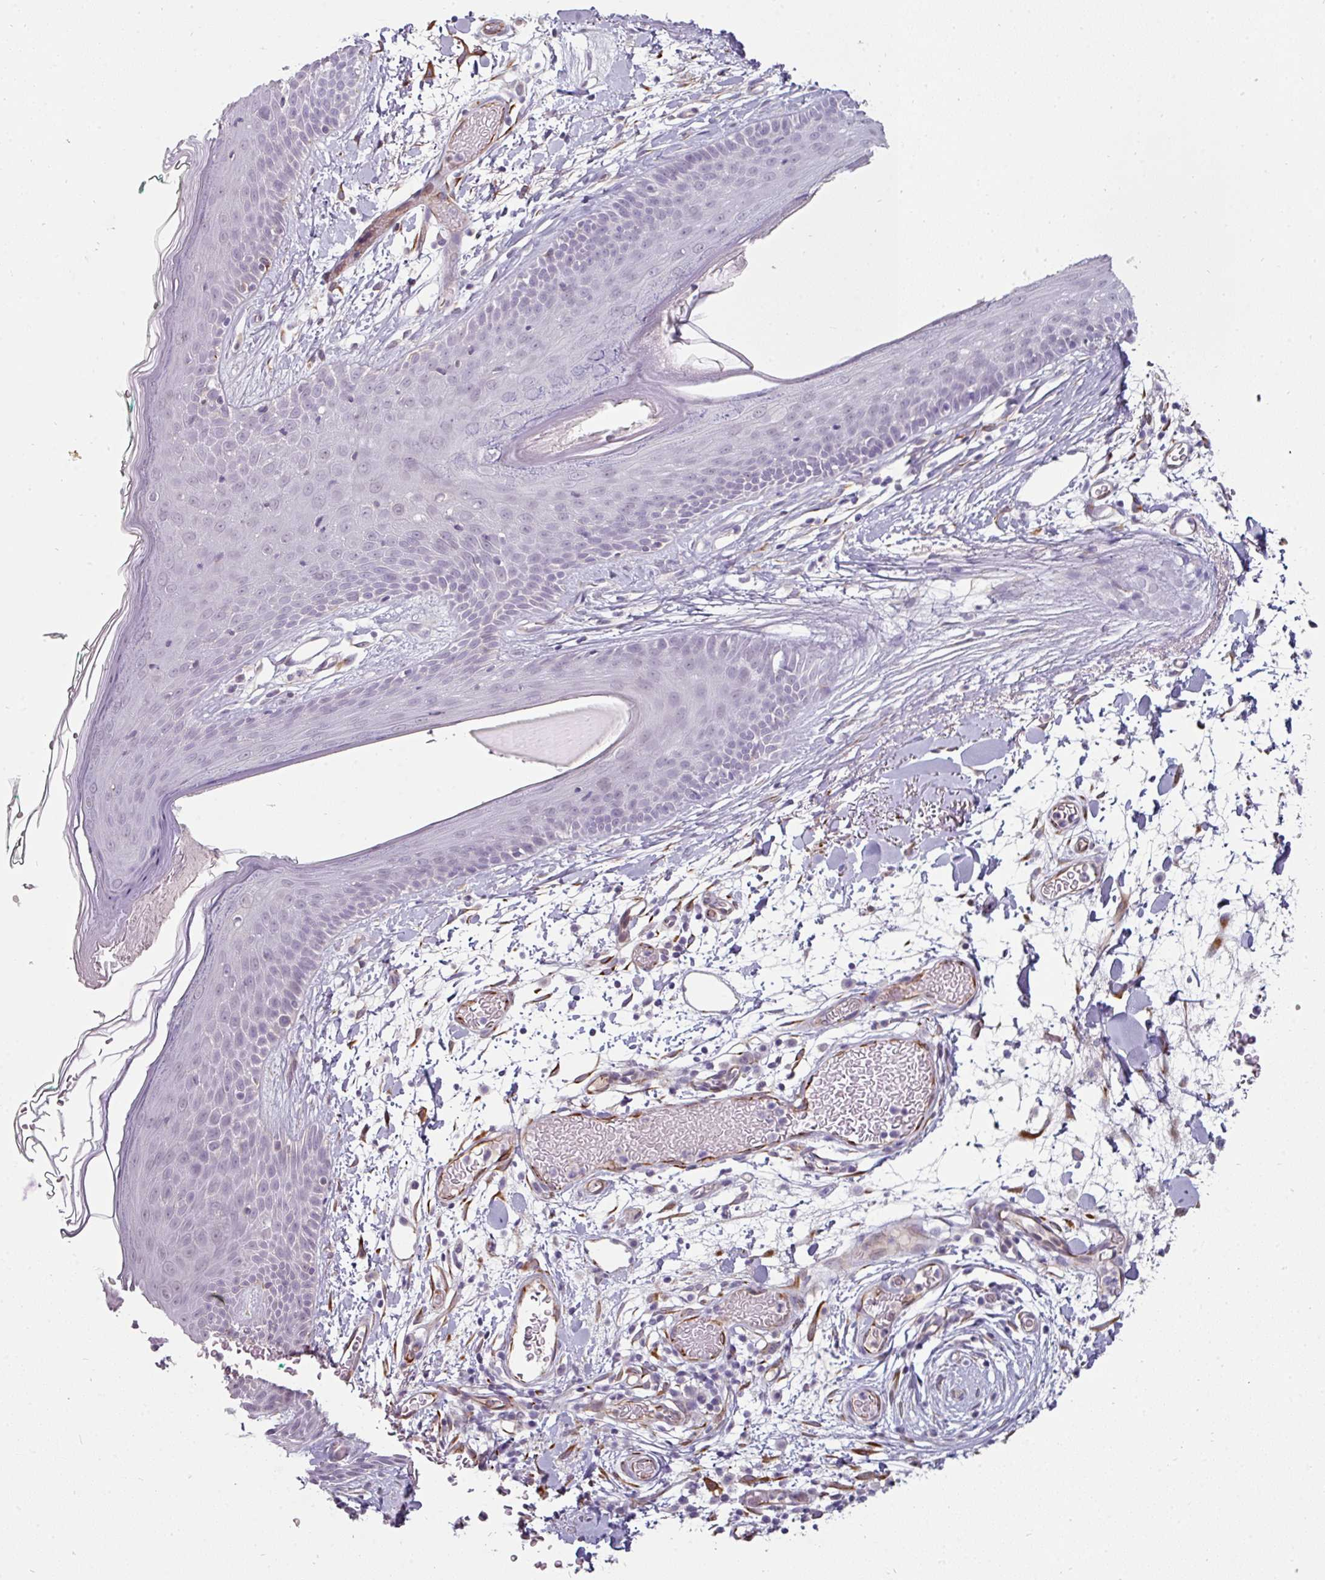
{"staining": {"intensity": "negative", "quantity": "none", "location": "none"}, "tissue": "skin", "cell_type": "Fibroblasts", "image_type": "normal", "snomed": [{"axis": "morphology", "description": "Normal tissue, NOS"}, {"axis": "topography", "description": "Skin"}], "caption": "This photomicrograph is of normal skin stained with immunohistochemistry (IHC) to label a protein in brown with the nuclei are counter-stained blue. There is no staining in fibroblasts. Brightfield microscopy of immunohistochemistry (IHC) stained with DAB (brown) and hematoxylin (blue), captured at high magnification.", "gene": "EYA3", "patient": {"sex": "male", "age": 79}}